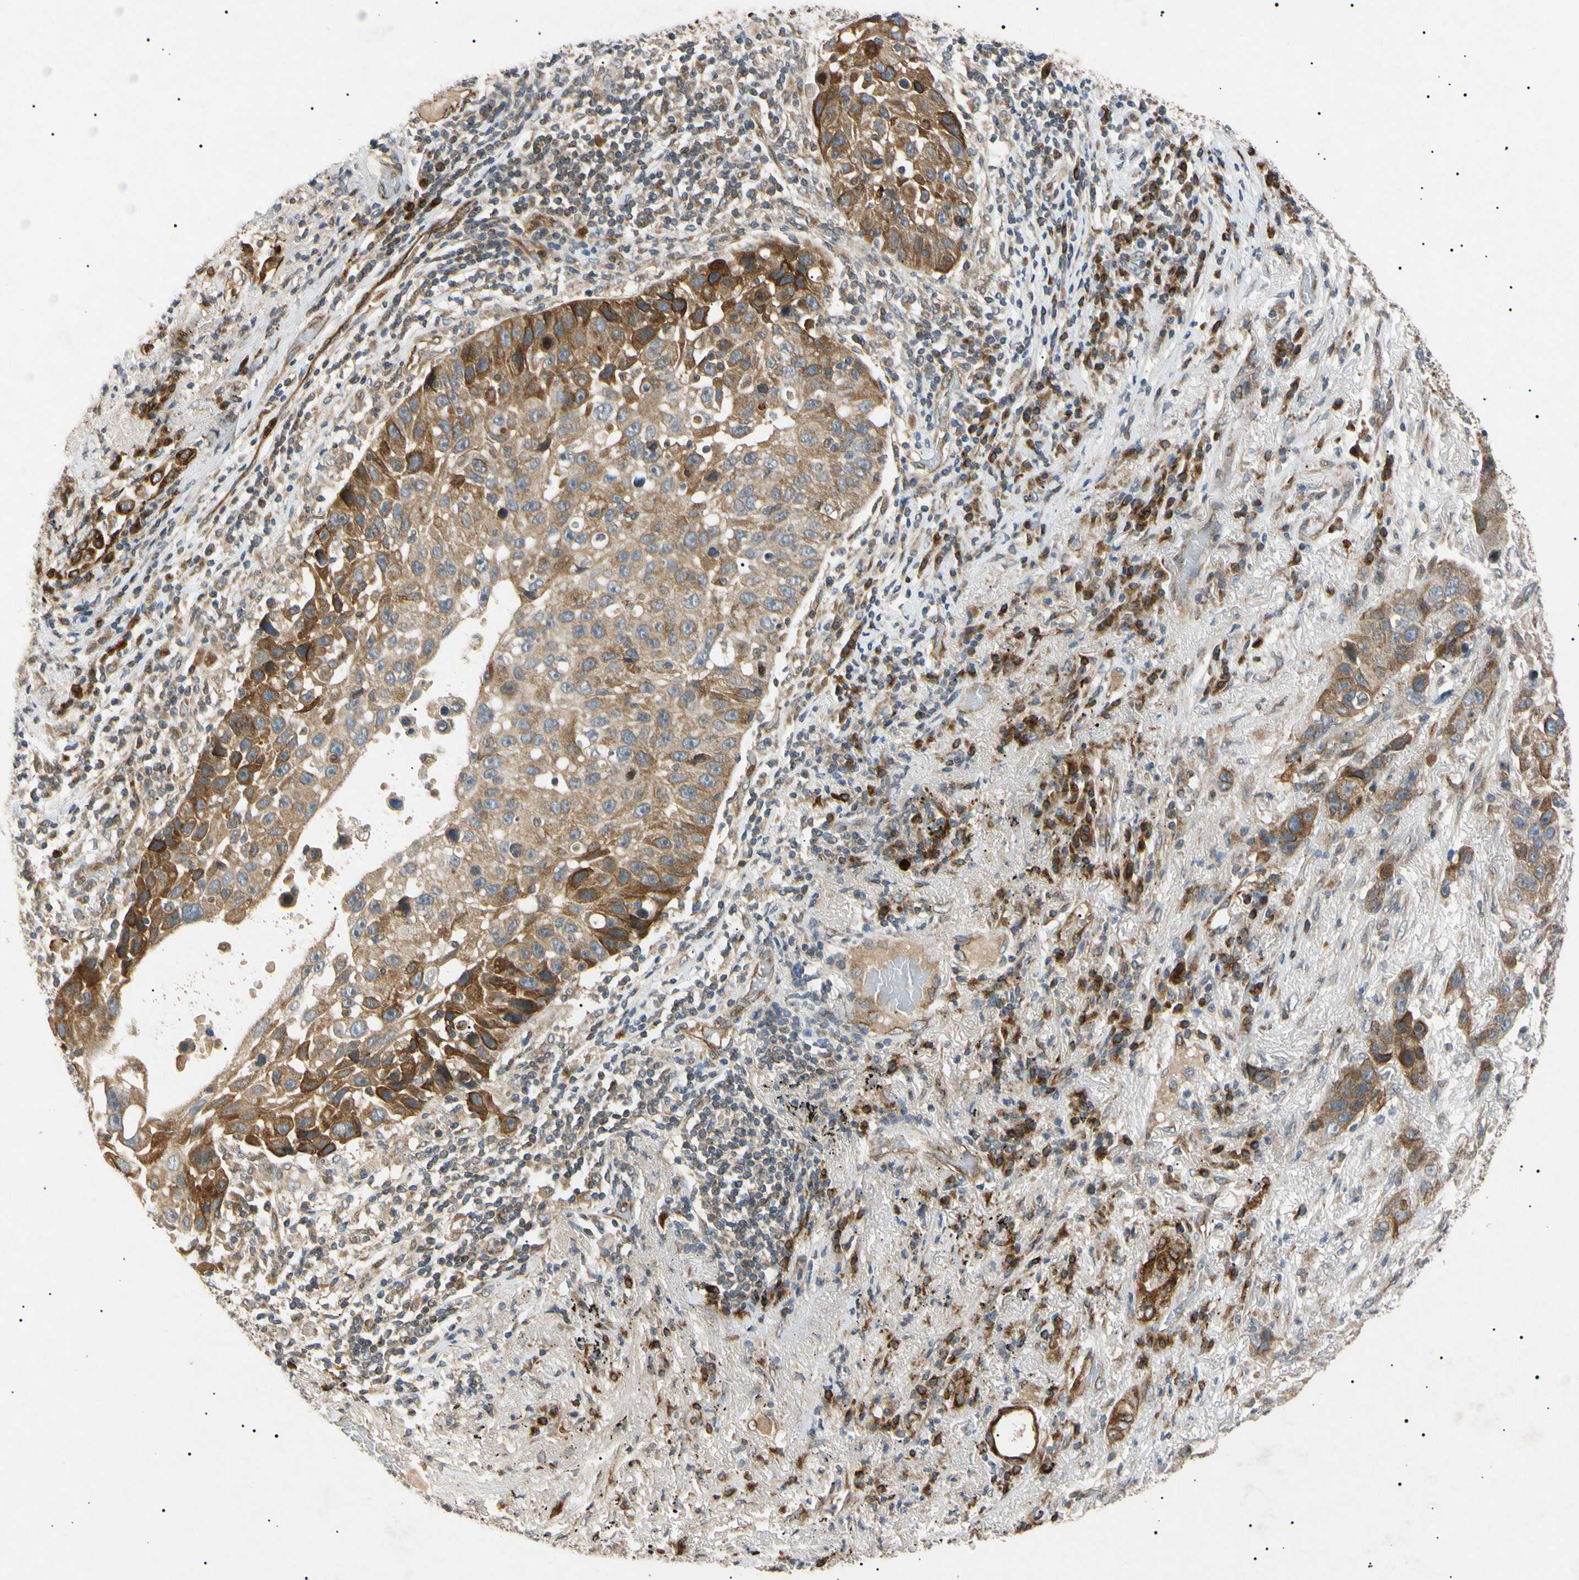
{"staining": {"intensity": "moderate", "quantity": "25%-75%", "location": "cytoplasmic/membranous,nuclear"}, "tissue": "lung cancer", "cell_type": "Tumor cells", "image_type": "cancer", "snomed": [{"axis": "morphology", "description": "Squamous cell carcinoma, NOS"}, {"axis": "topography", "description": "Lung"}], "caption": "Brown immunohistochemical staining in lung squamous cell carcinoma exhibits moderate cytoplasmic/membranous and nuclear positivity in about 25%-75% of tumor cells.", "gene": "TUBB4A", "patient": {"sex": "male", "age": 57}}